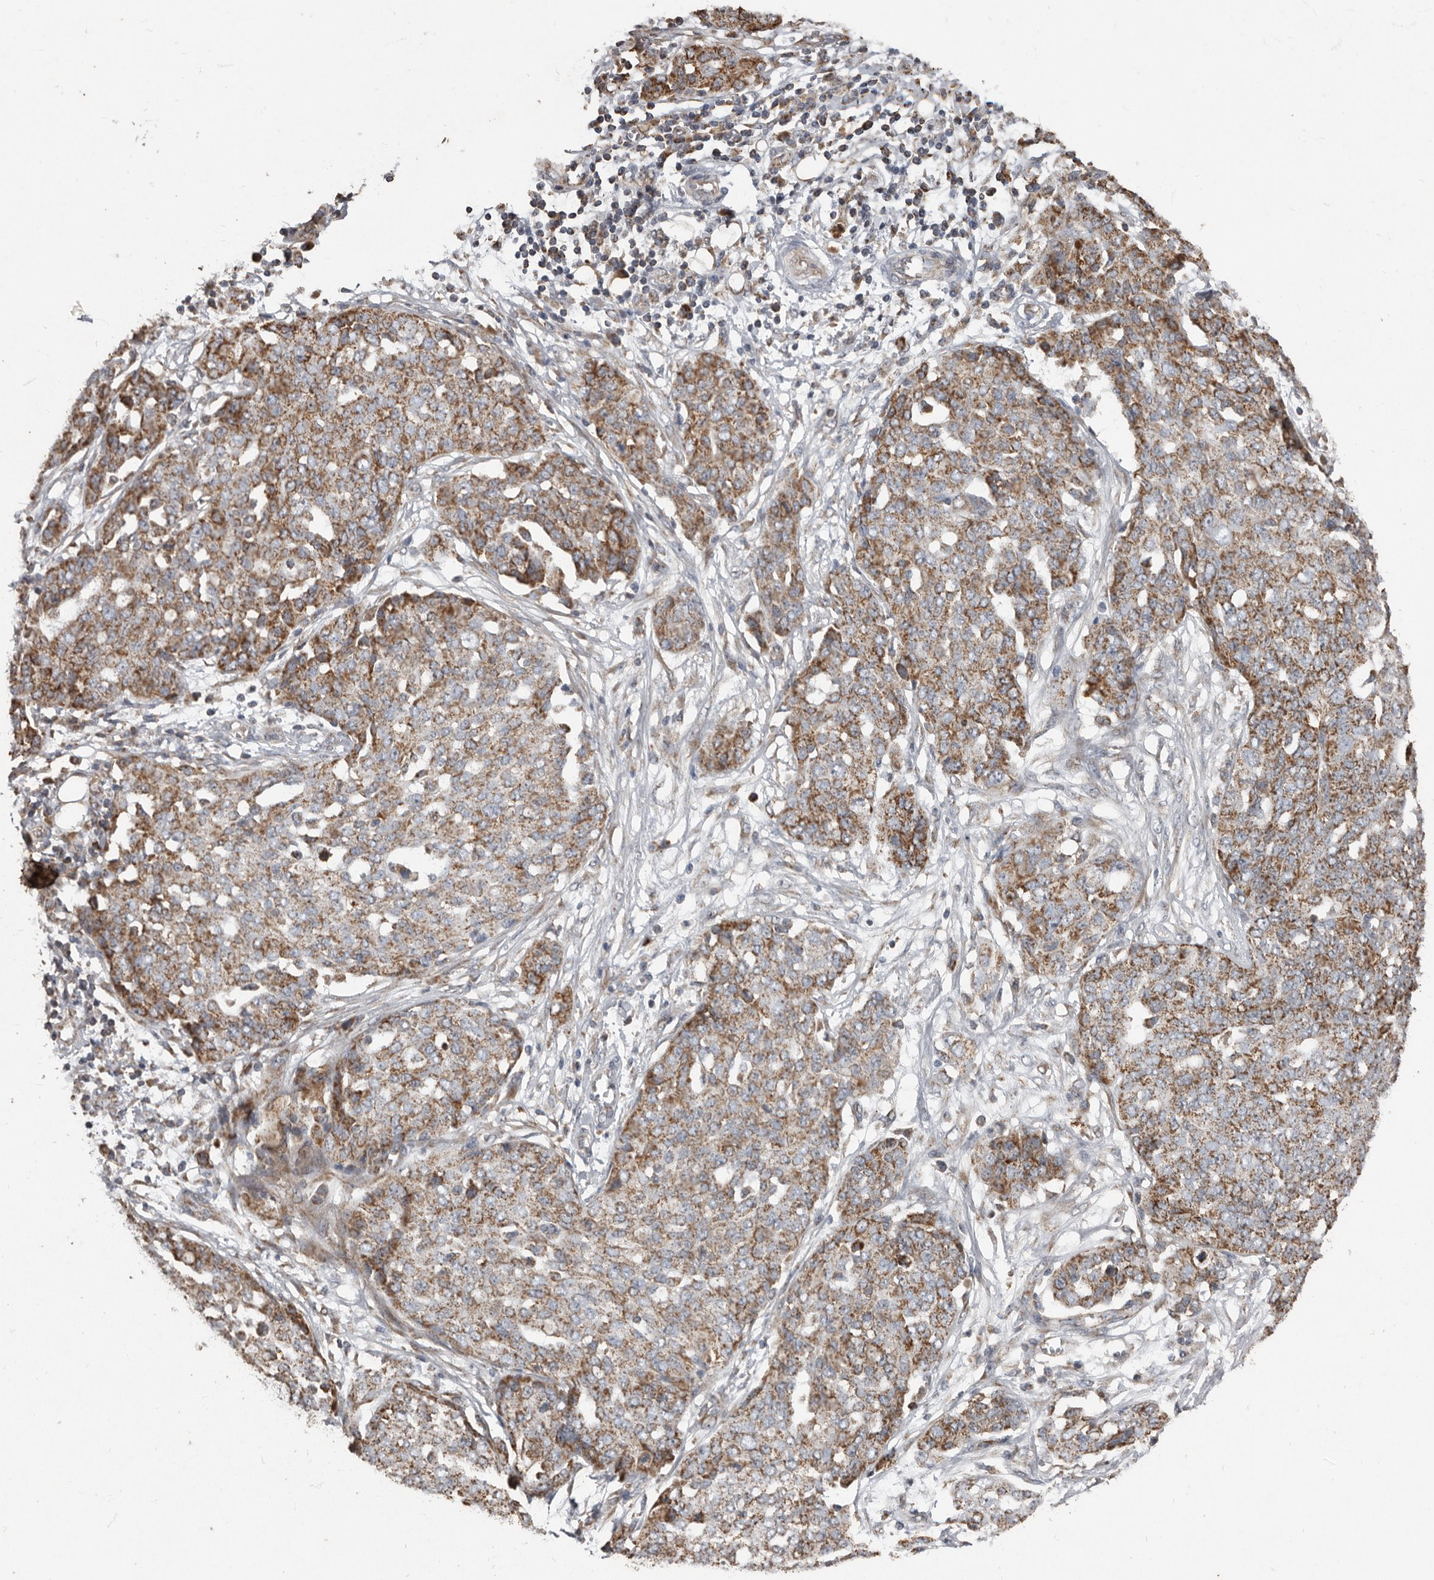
{"staining": {"intensity": "moderate", "quantity": ">75%", "location": "cytoplasmic/membranous"}, "tissue": "ovarian cancer", "cell_type": "Tumor cells", "image_type": "cancer", "snomed": [{"axis": "morphology", "description": "Cystadenocarcinoma, serous, NOS"}, {"axis": "topography", "description": "Soft tissue"}, {"axis": "topography", "description": "Ovary"}], "caption": "Tumor cells show medium levels of moderate cytoplasmic/membranous staining in approximately >75% of cells in ovarian cancer.", "gene": "KIF26B", "patient": {"sex": "female", "age": 57}}